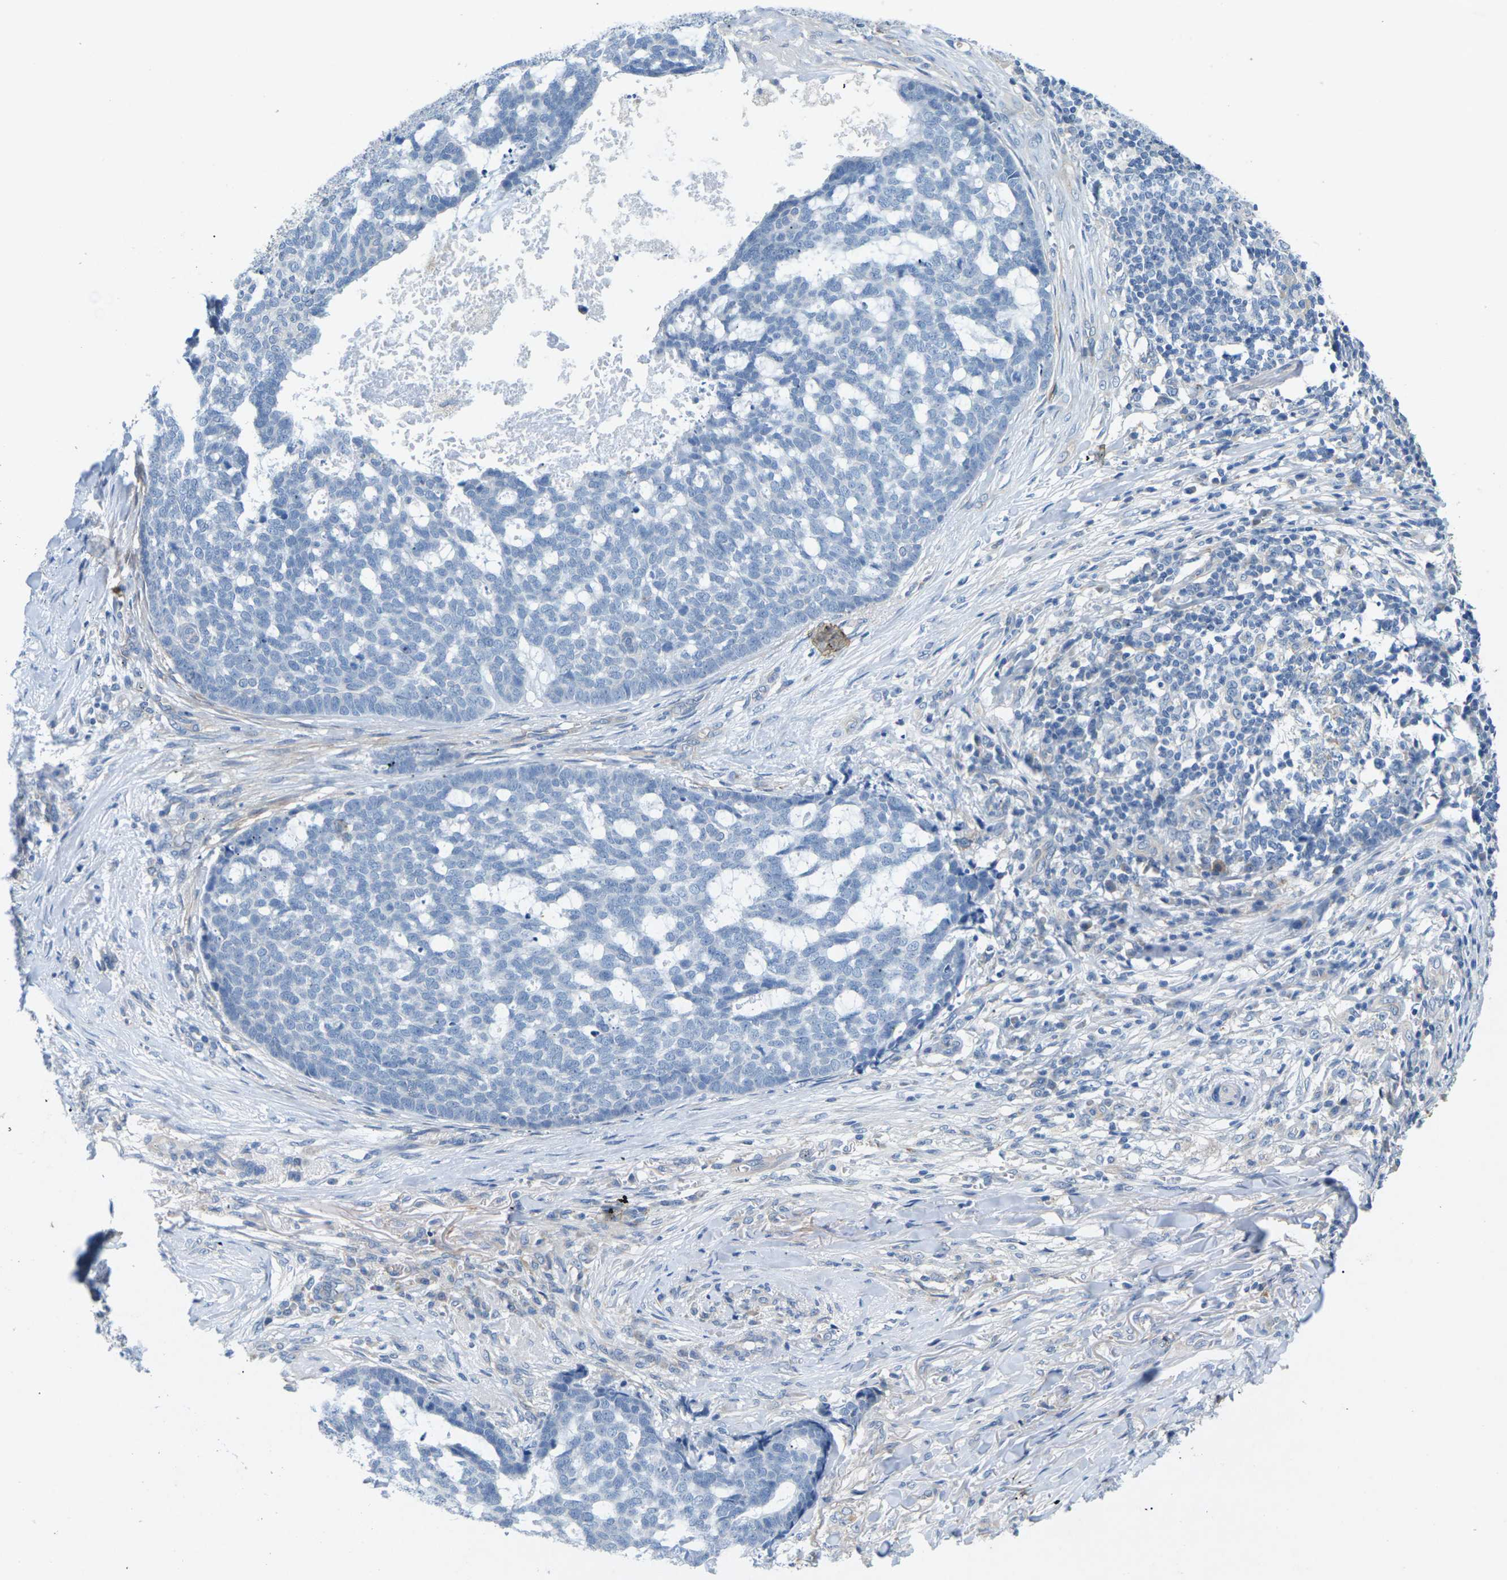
{"staining": {"intensity": "negative", "quantity": "none", "location": "none"}, "tissue": "skin cancer", "cell_type": "Tumor cells", "image_type": "cancer", "snomed": [{"axis": "morphology", "description": "Basal cell carcinoma"}, {"axis": "topography", "description": "Skin"}], "caption": "Histopathology image shows no significant protein positivity in tumor cells of basal cell carcinoma (skin). Nuclei are stained in blue.", "gene": "ITGA5", "patient": {"sex": "male", "age": 84}}